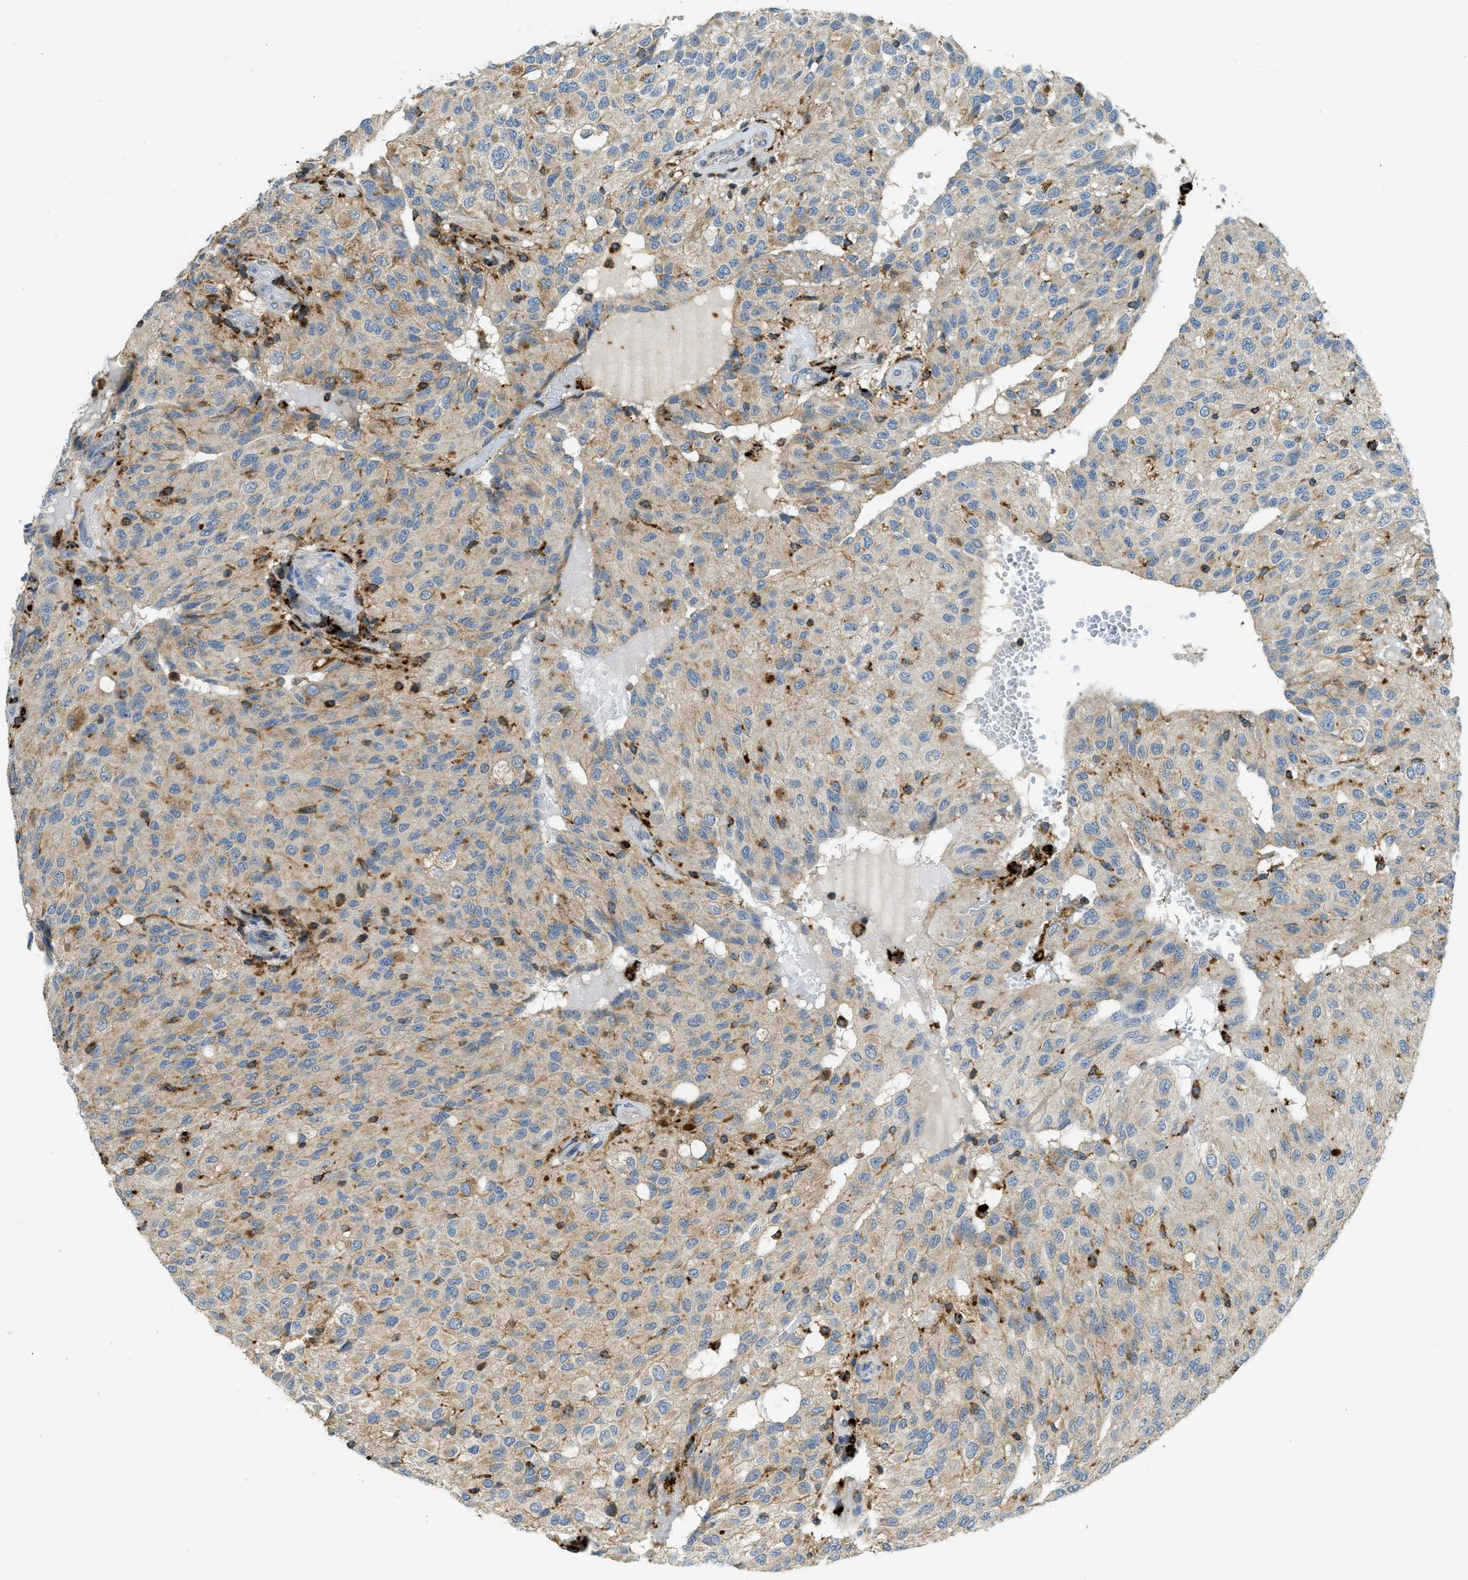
{"staining": {"intensity": "weak", "quantity": "<25%", "location": "cytoplasmic/membranous"}, "tissue": "glioma", "cell_type": "Tumor cells", "image_type": "cancer", "snomed": [{"axis": "morphology", "description": "Glioma, malignant, High grade"}, {"axis": "topography", "description": "Brain"}], "caption": "The micrograph exhibits no significant expression in tumor cells of malignant glioma (high-grade).", "gene": "PLBD2", "patient": {"sex": "male", "age": 32}}